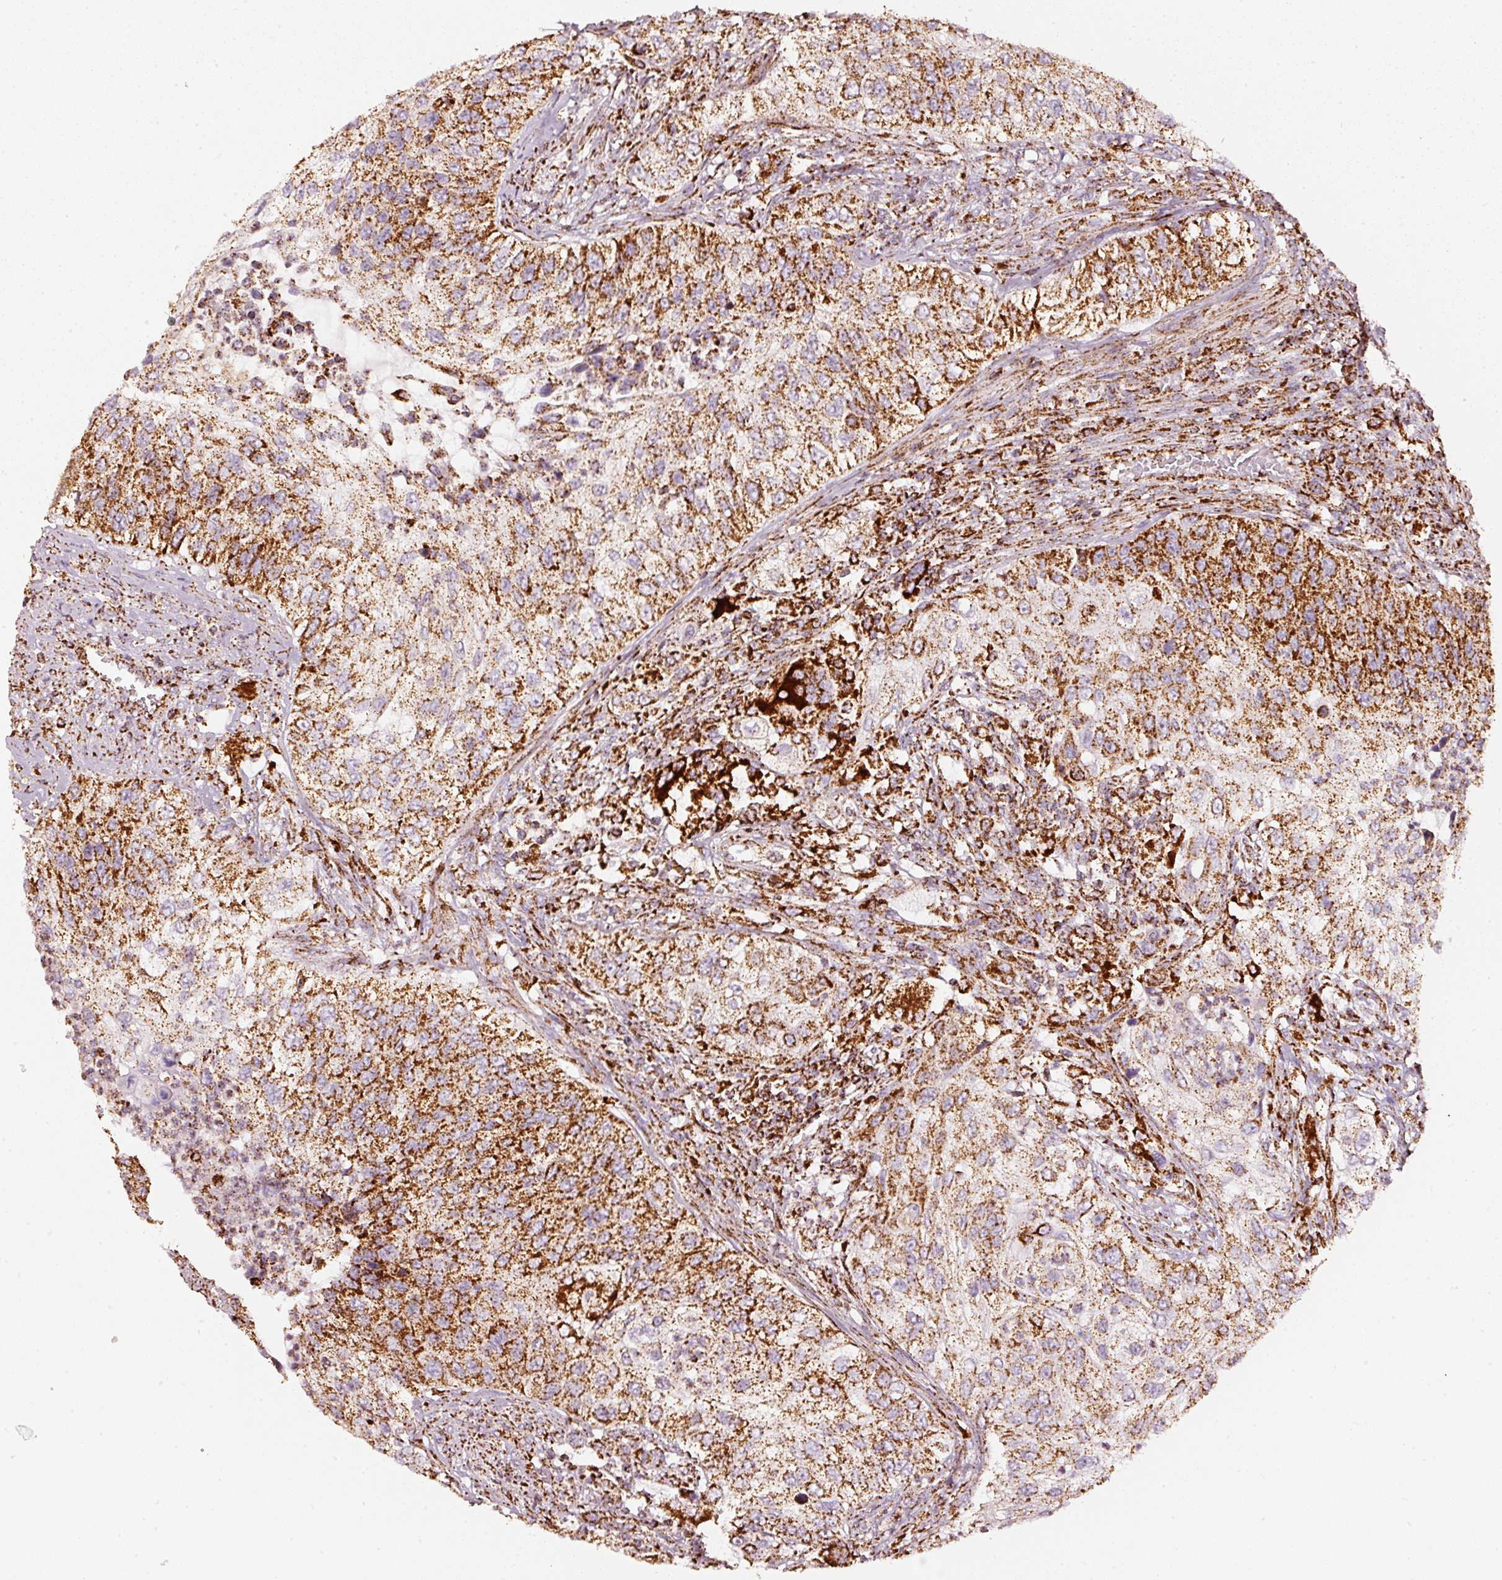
{"staining": {"intensity": "strong", "quantity": ">75%", "location": "cytoplasmic/membranous"}, "tissue": "urothelial cancer", "cell_type": "Tumor cells", "image_type": "cancer", "snomed": [{"axis": "morphology", "description": "Urothelial carcinoma, High grade"}, {"axis": "topography", "description": "Urinary bladder"}], "caption": "Immunohistochemistry (IHC) of urothelial carcinoma (high-grade) exhibits high levels of strong cytoplasmic/membranous positivity in about >75% of tumor cells.", "gene": "UQCRC1", "patient": {"sex": "female", "age": 60}}